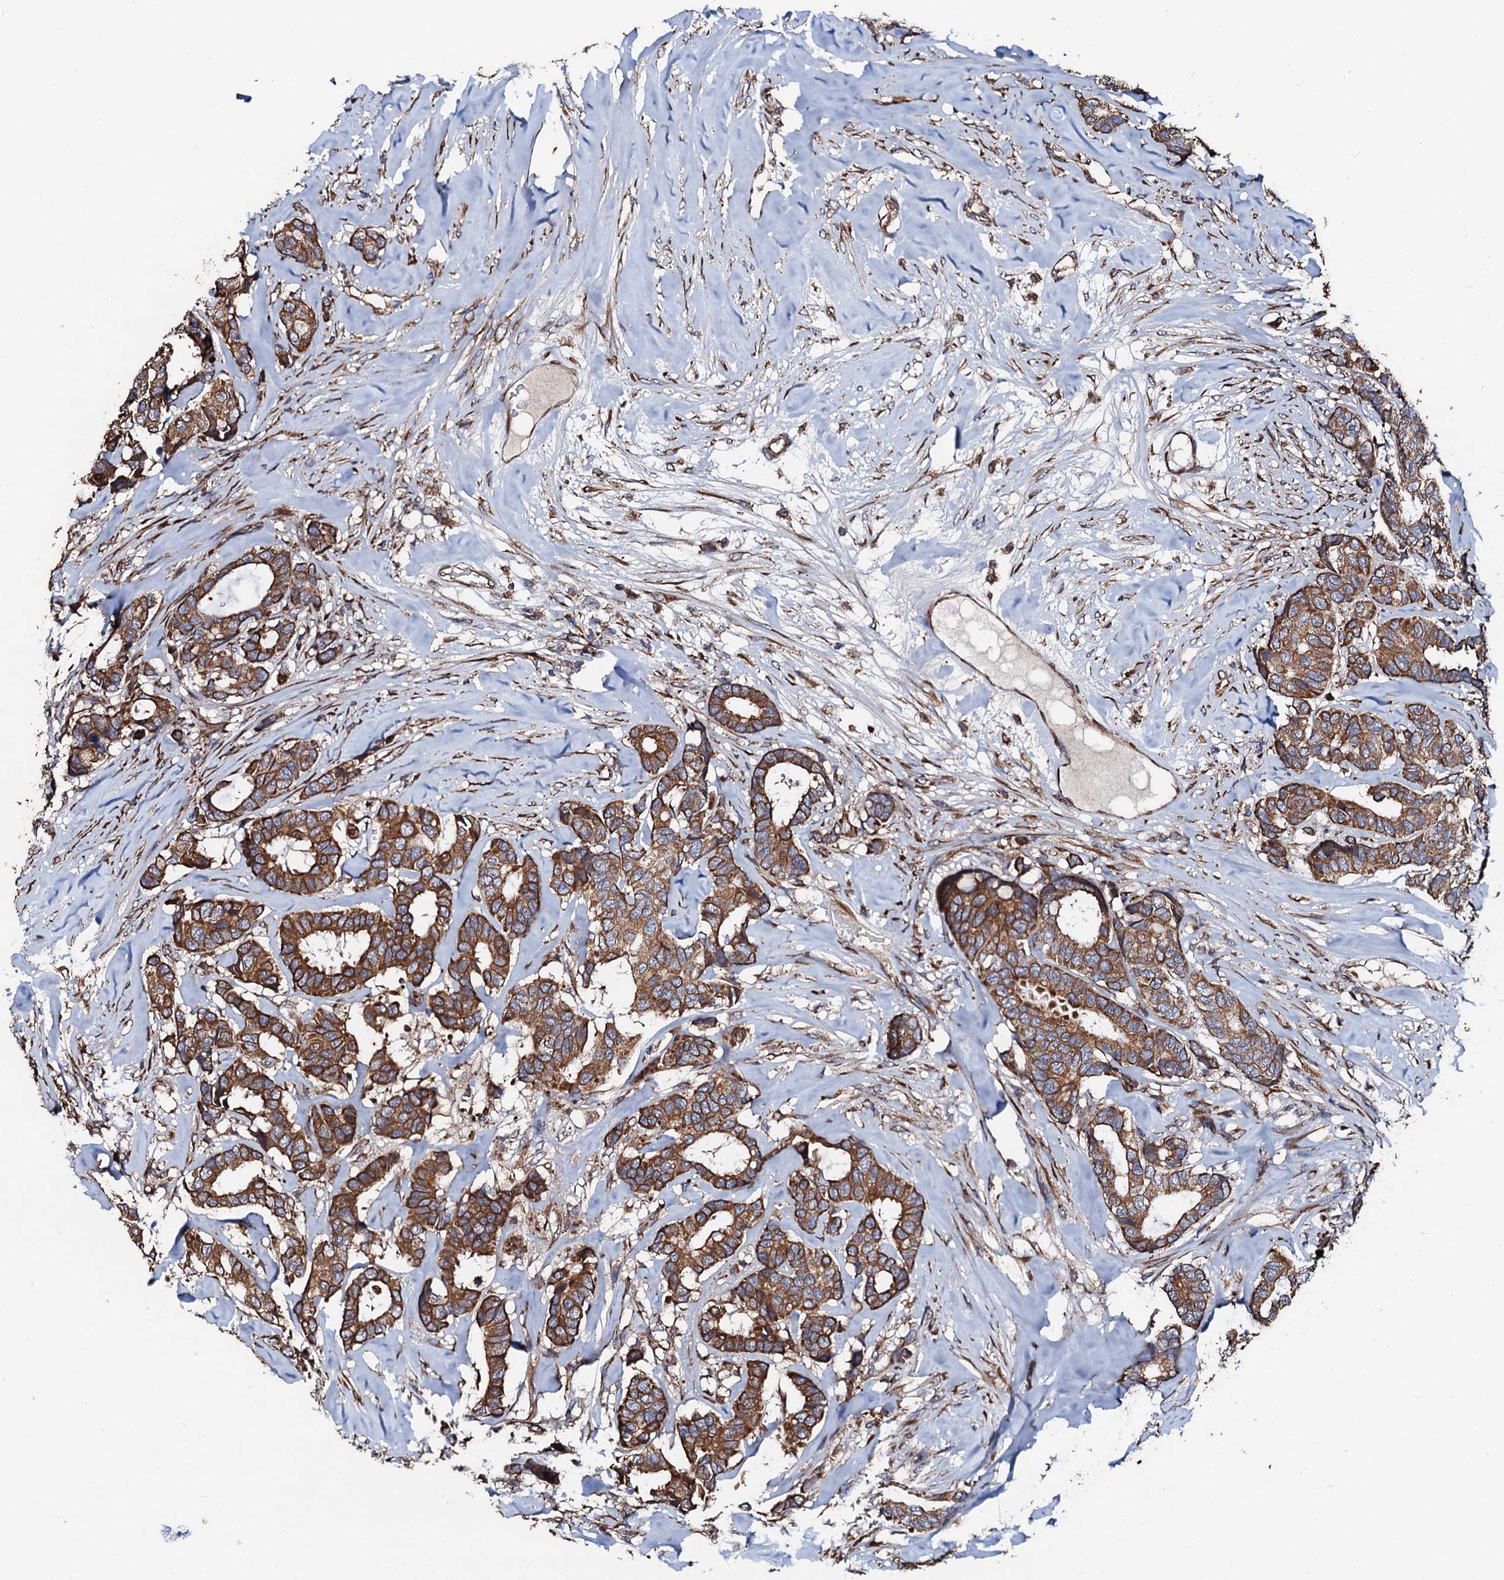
{"staining": {"intensity": "strong", "quantity": ">75%", "location": "cytoplasmic/membranous"}, "tissue": "breast cancer", "cell_type": "Tumor cells", "image_type": "cancer", "snomed": [{"axis": "morphology", "description": "Duct carcinoma"}, {"axis": "topography", "description": "Breast"}], "caption": "Immunohistochemical staining of human invasive ductal carcinoma (breast) demonstrates strong cytoplasmic/membranous protein positivity in approximately >75% of tumor cells. The staining was performed using DAB to visualize the protein expression in brown, while the nuclei were stained in blue with hematoxylin (Magnification: 20x).", "gene": "CKAP5", "patient": {"sex": "female", "age": 87}}